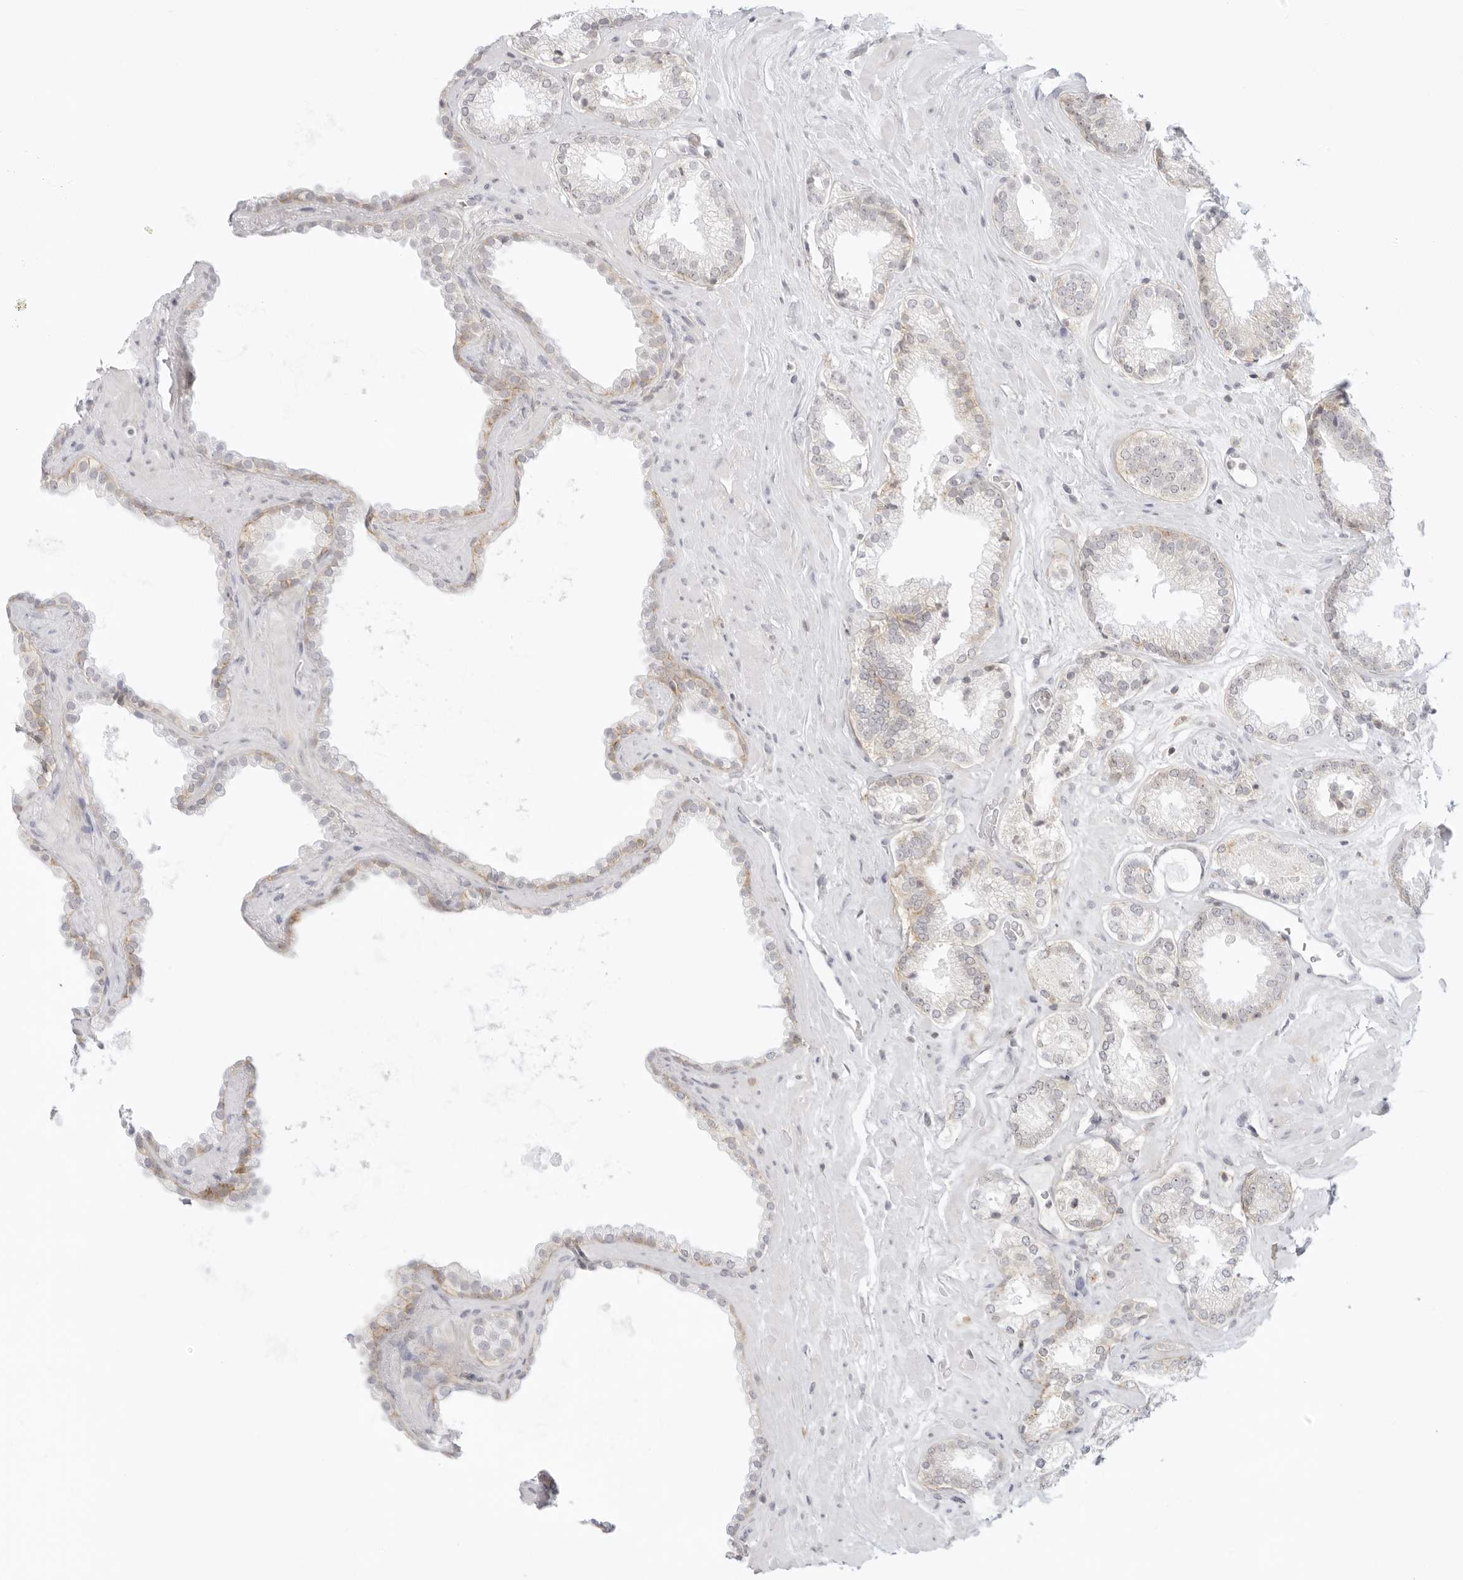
{"staining": {"intensity": "weak", "quantity": "<25%", "location": "cytoplasmic/membranous"}, "tissue": "prostate cancer", "cell_type": "Tumor cells", "image_type": "cancer", "snomed": [{"axis": "morphology", "description": "Adenocarcinoma, Low grade"}, {"axis": "topography", "description": "Prostate"}], "caption": "There is no significant positivity in tumor cells of low-grade adenocarcinoma (prostate).", "gene": "TNFRSF14", "patient": {"sex": "male", "age": 62}}